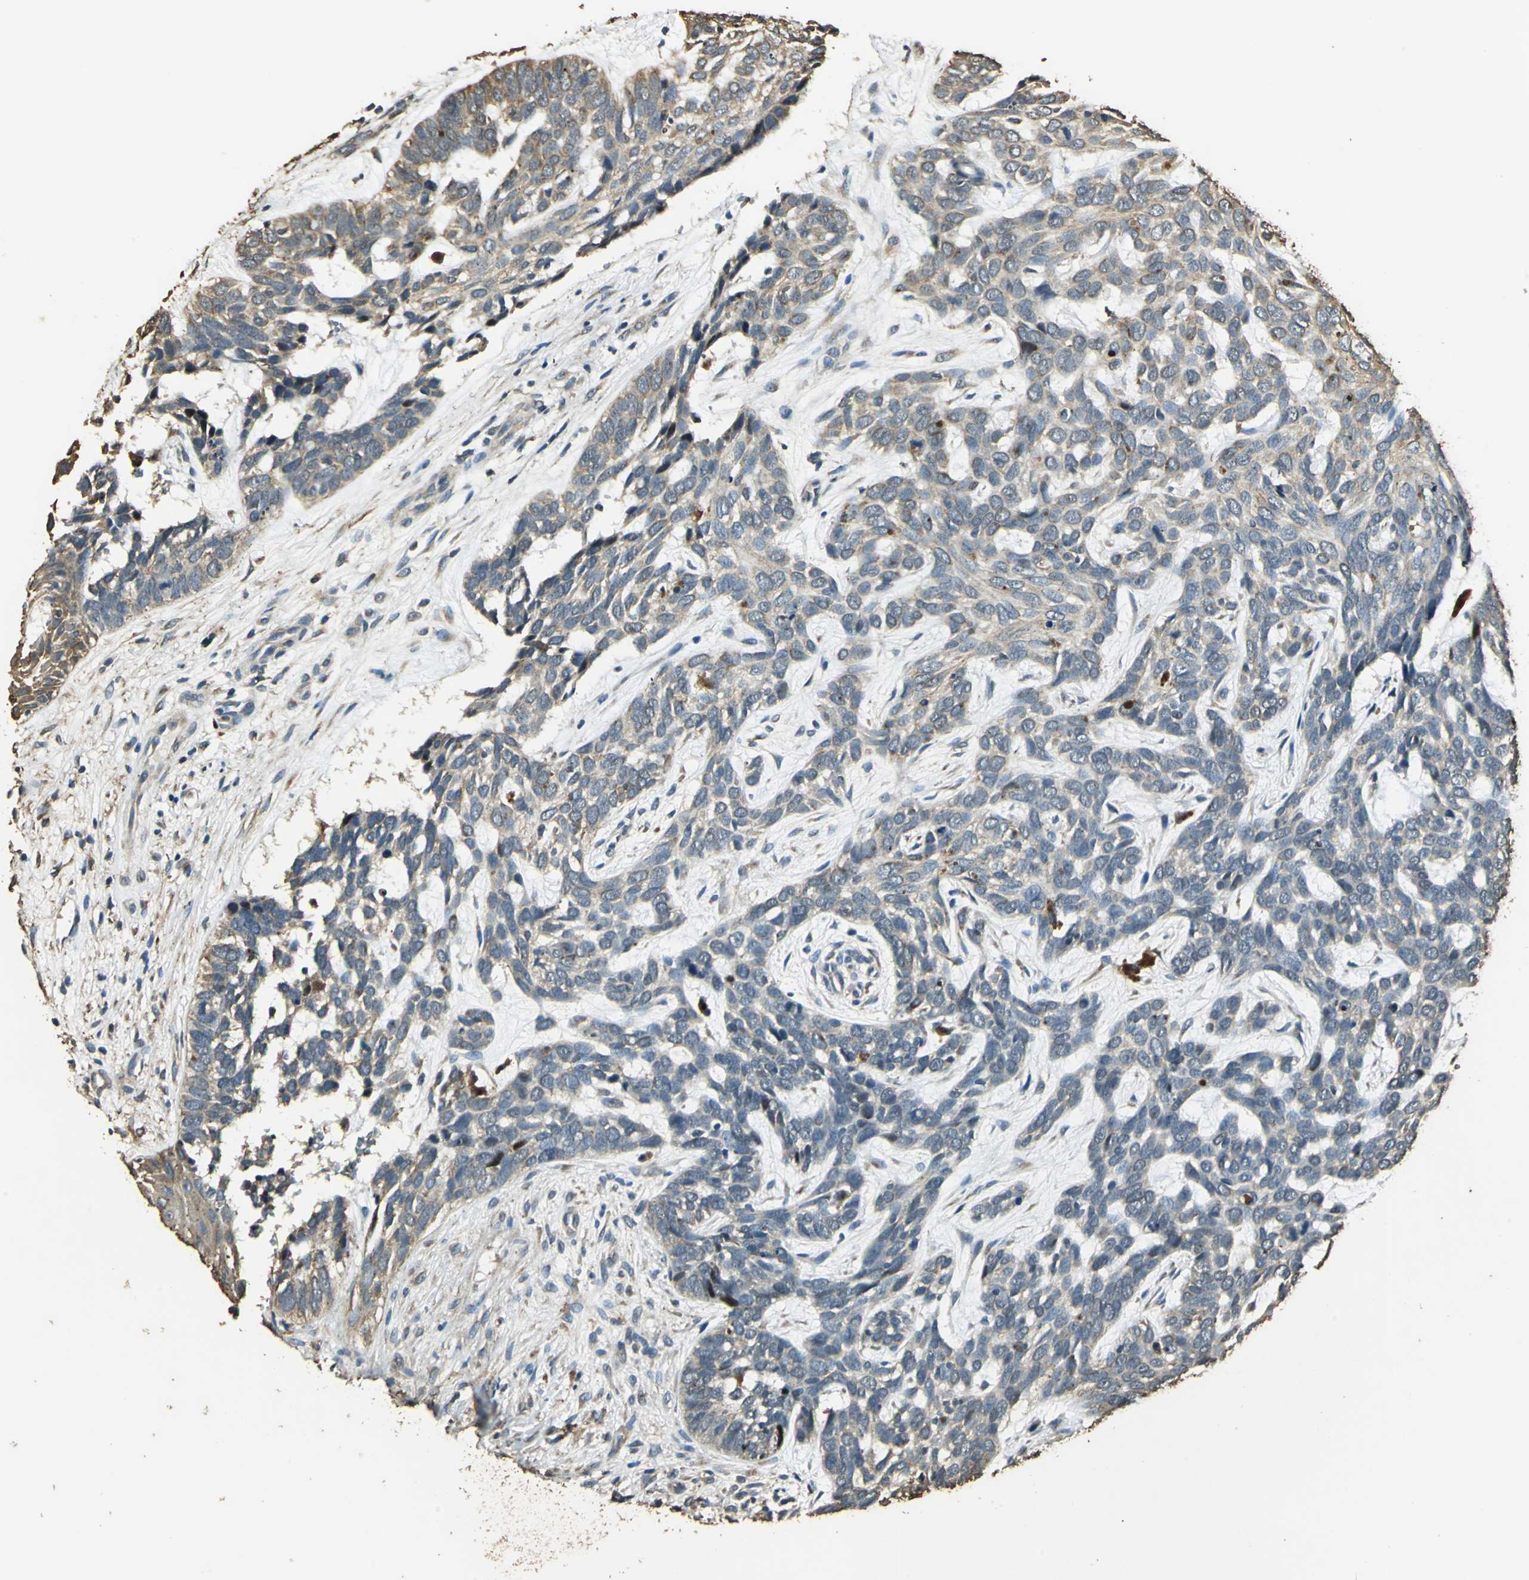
{"staining": {"intensity": "weak", "quantity": ">75%", "location": "cytoplasmic/membranous"}, "tissue": "skin cancer", "cell_type": "Tumor cells", "image_type": "cancer", "snomed": [{"axis": "morphology", "description": "Basal cell carcinoma"}, {"axis": "topography", "description": "Skin"}], "caption": "Immunohistochemistry (IHC) (DAB) staining of human basal cell carcinoma (skin) exhibits weak cytoplasmic/membranous protein expression in about >75% of tumor cells. Immunohistochemistry (IHC) stains the protein in brown and the nuclei are stained blue.", "gene": "TMPRSS4", "patient": {"sex": "male", "age": 87}}